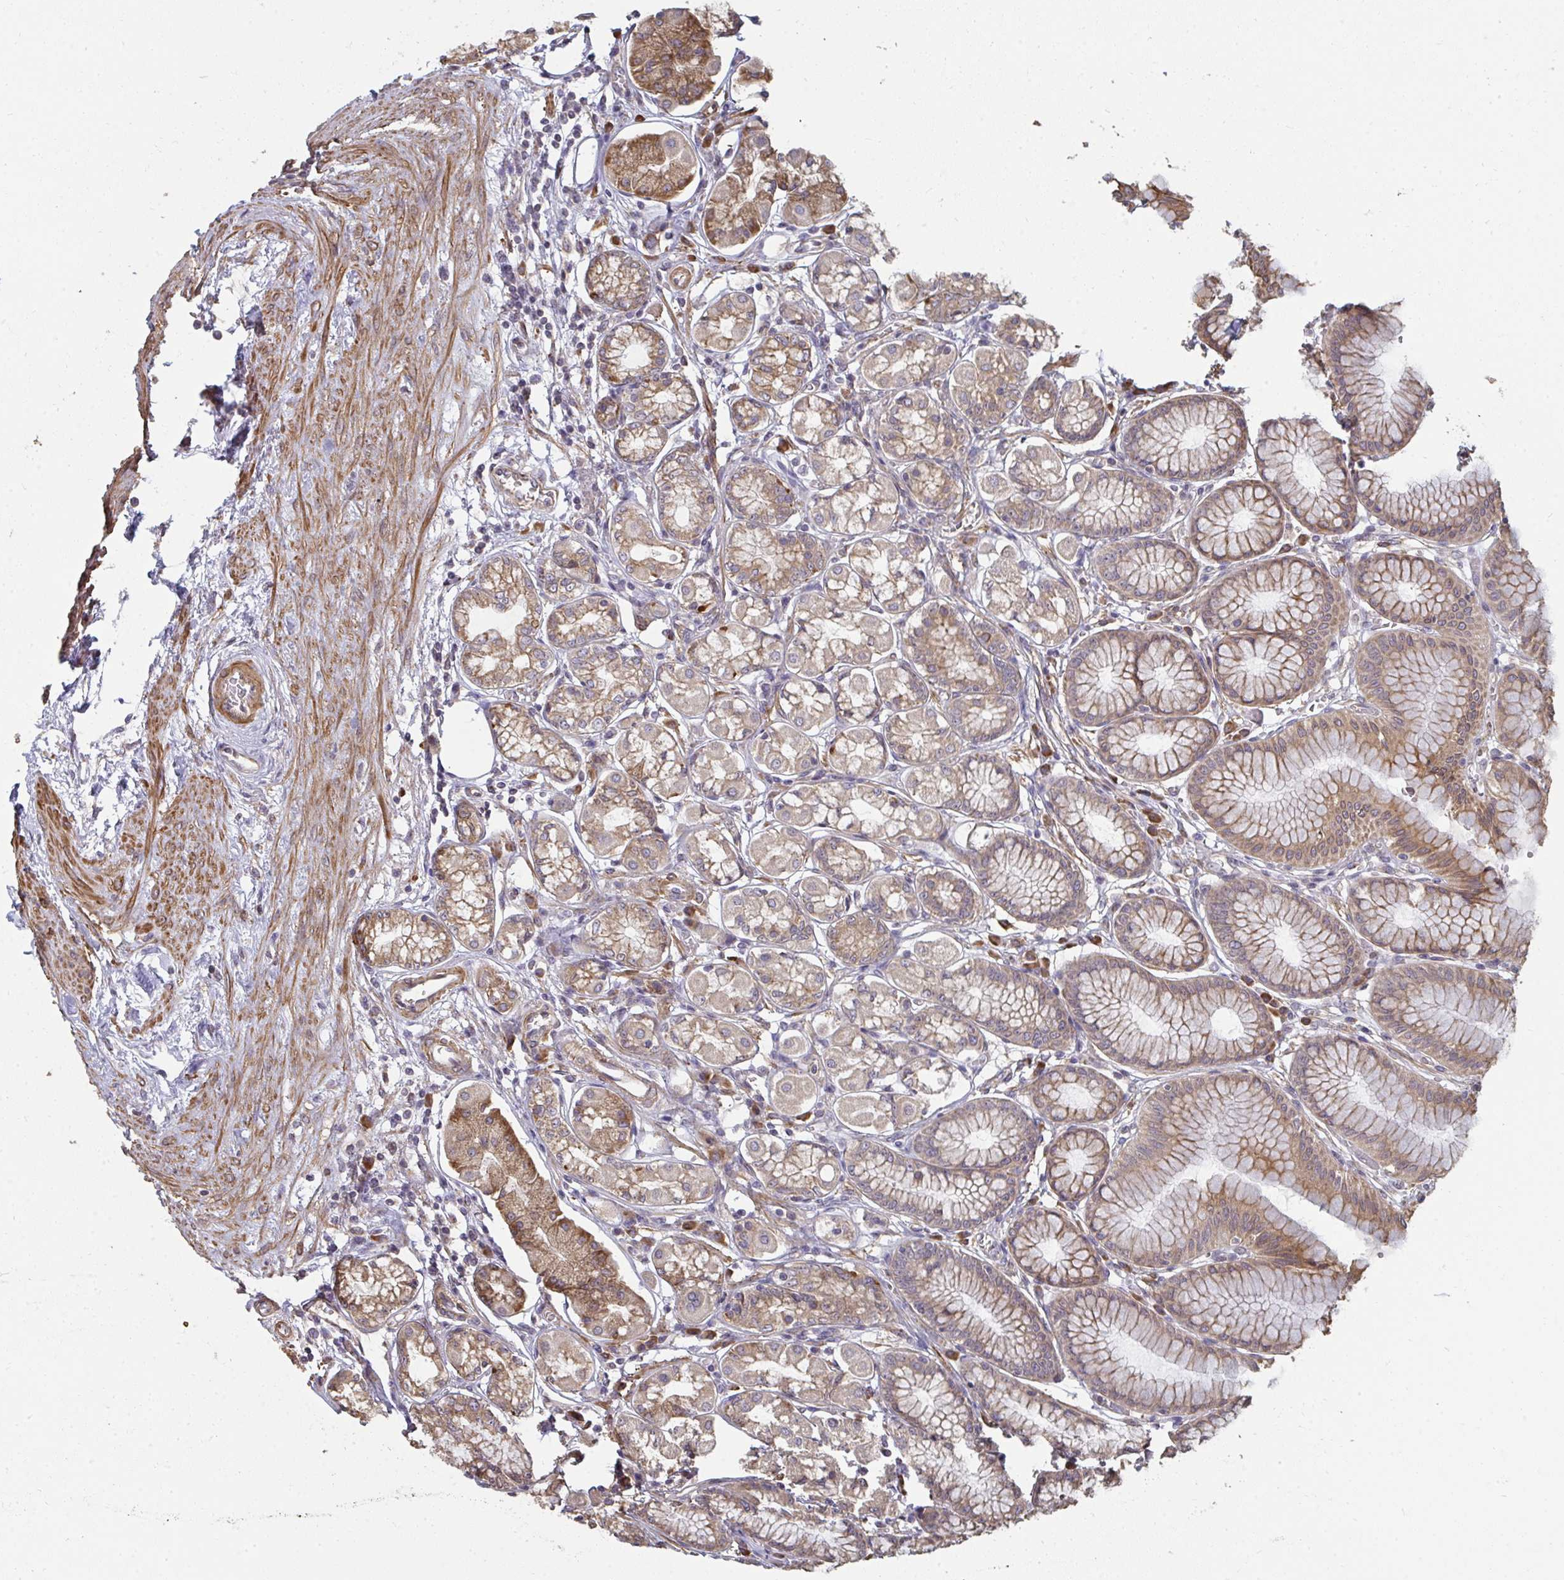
{"staining": {"intensity": "moderate", "quantity": ">75%", "location": "cytoplasmic/membranous"}, "tissue": "stomach", "cell_type": "Glandular cells", "image_type": "normal", "snomed": [{"axis": "morphology", "description": "Normal tissue, NOS"}, {"axis": "topography", "description": "Stomach"}, {"axis": "topography", "description": "Stomach, lower"}], "caption": "A medium amount of moderate cytoplasmic/membranous staining is identified in approximately >75% of glandular cells in unremarkable stomach. (DAB IHC, brown staining for protein, blue staining for nuclei).", "gene": "ZFYVE28", "patient": {"sex": "male", "age": 76}}